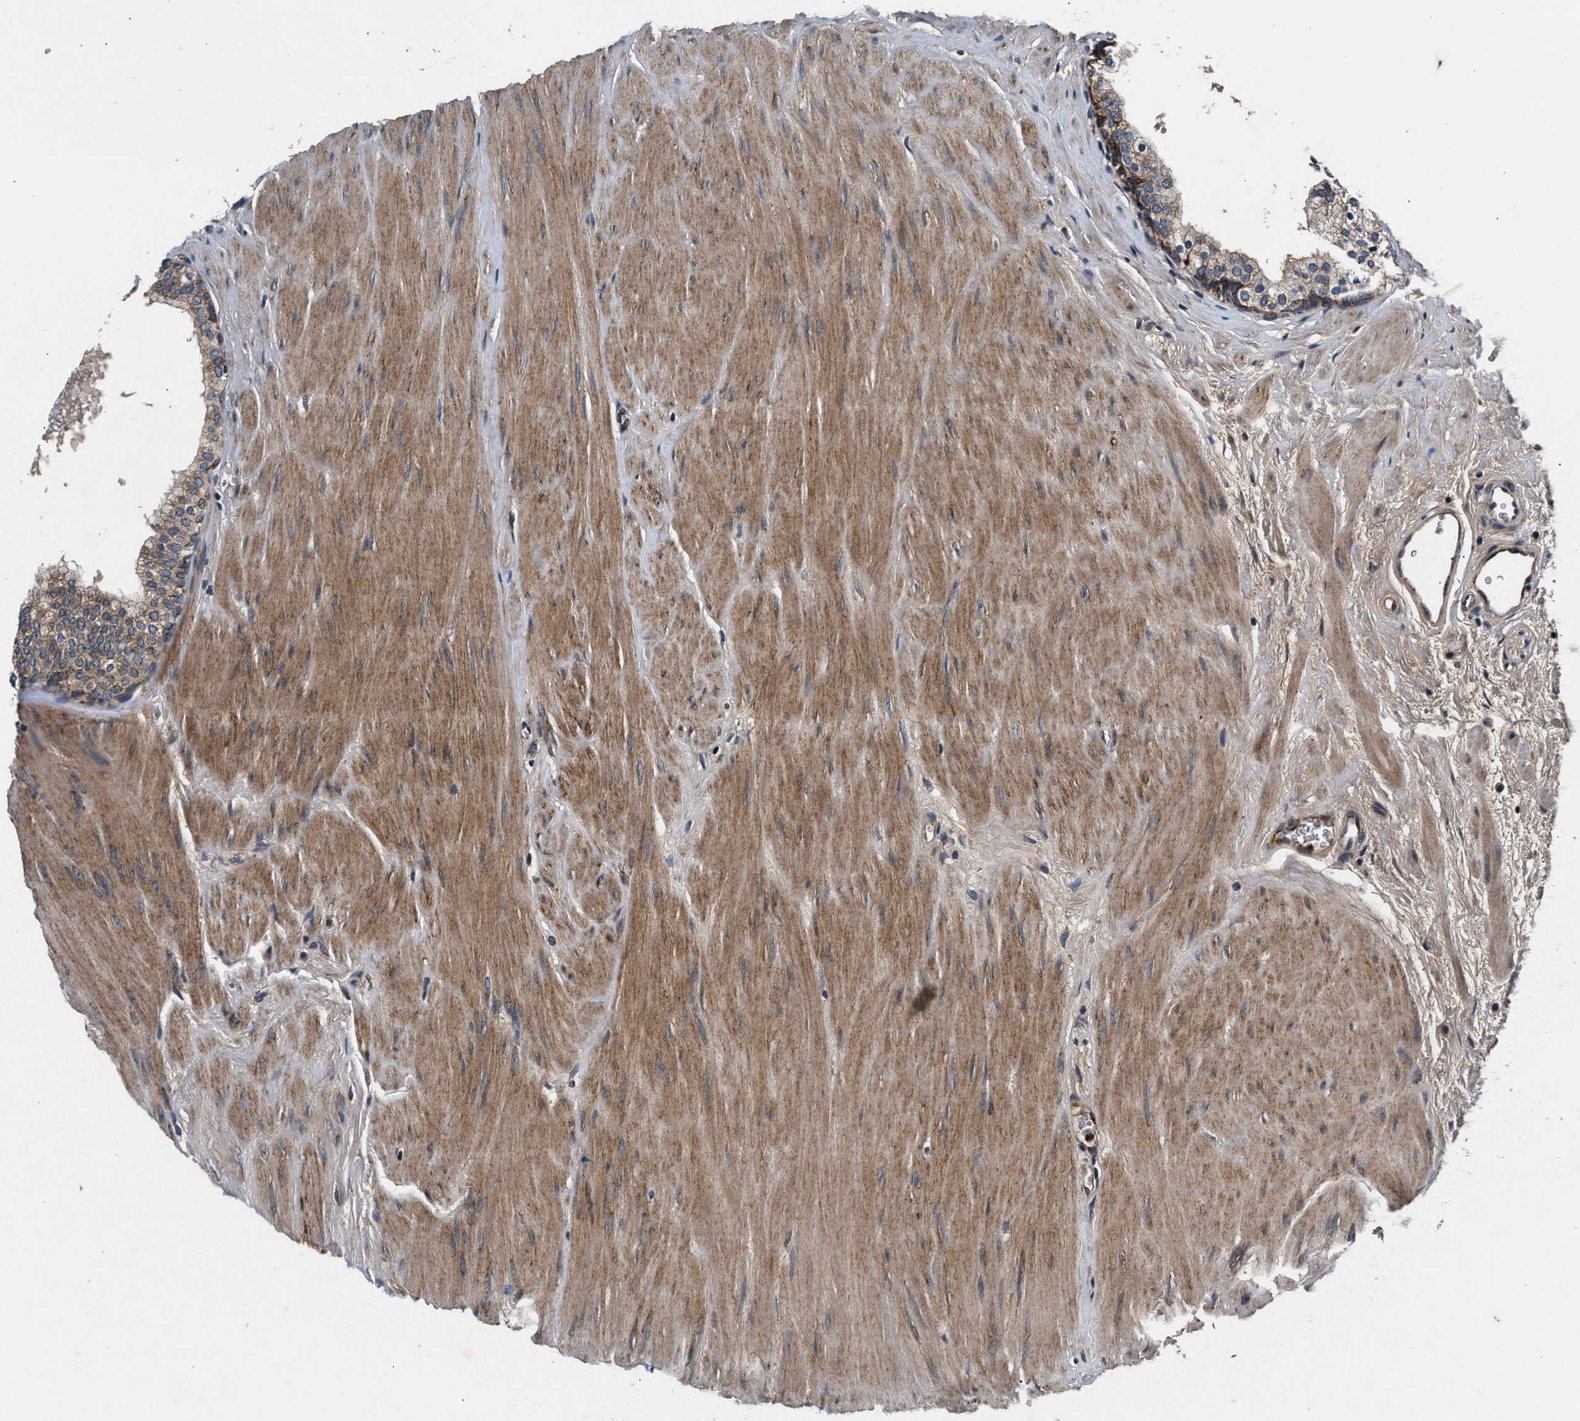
{"staining": {"intensity": "weak", "quantity": "<25%", "location": "cytoplasmic/membranous"}, "tissue": "prostate", "cell_type": "Glandular cells", "image_type": "normal", "snomed": [{"axis": "morphology", "description": "Normal tissue, NOS"}, {"axis": "topography", "description": "Prostate"}], "caption": "The IHC micrograph has no significant staining in glandular cells of prostate. (DAB (3,3'-diaminobenzidine) immunohistochemistry with hematoxylin counter stain).", "gene": "IMMT", "patient": {"sex": "male", "age": 60}}